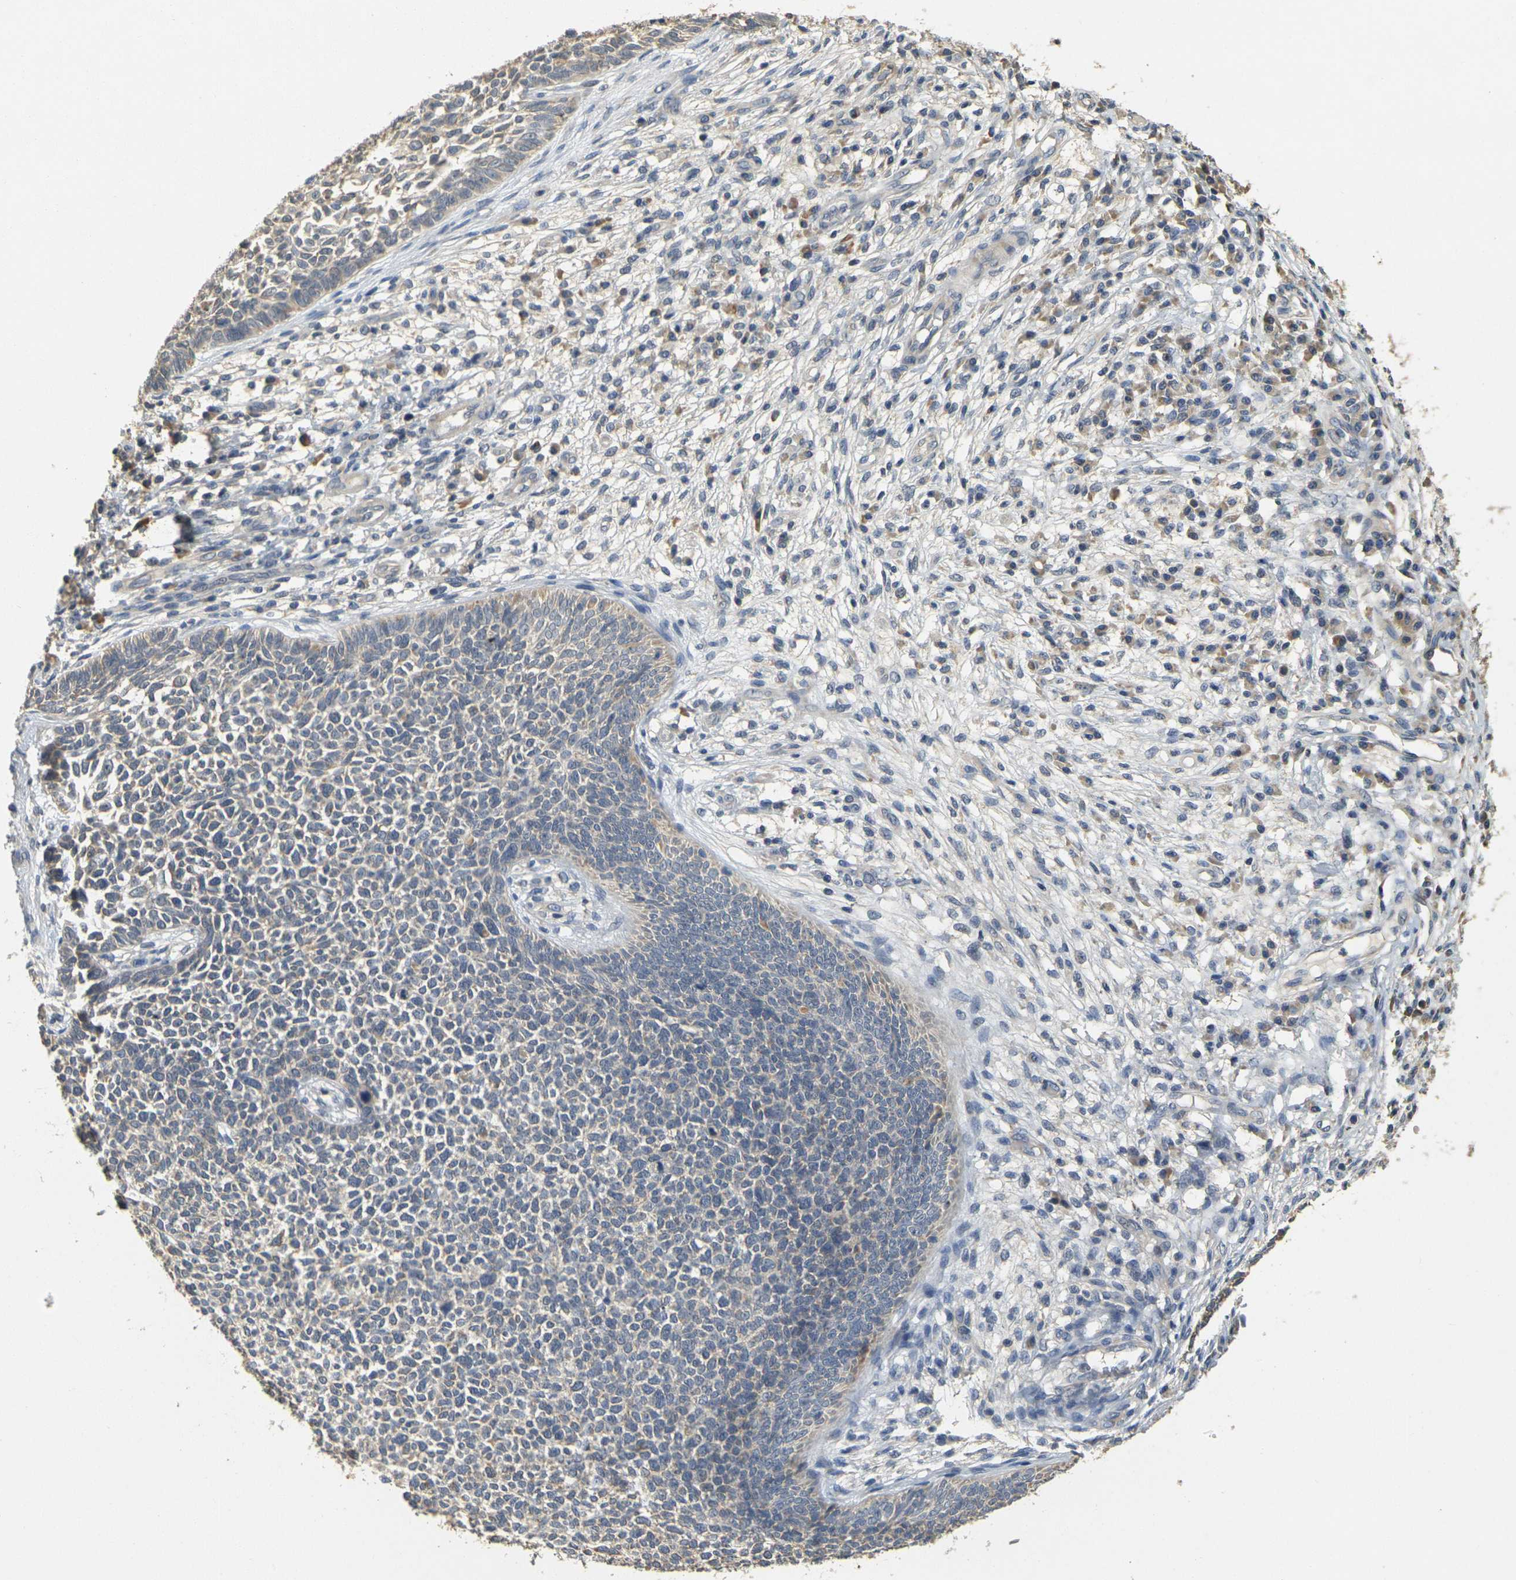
{"staining": {"intensity": "weak", "quantity": "25%-75%", "location": "cytoplasmic/membranous"}, "tissue": "skin cancer", "cell_type": "Tumor cells", "image_type": "cancer", "snomed": [{"axis": "morphology", "description": "Basal cell carcinoma"}, {"axis": "topography", "description": "Skin"}], "caption": "Immunohistochemistry (IHC) of human skin cancer reveals low levels of weak cytoplasmic/membranous staining in approximately 25%-75% of tumor cells. (DAB (3,3'-diaminobenzidine) IHC with brightfield microscopy, high magnification).", "gene": "GDAP1", "patient": {"sex": "female", "age": 84}}